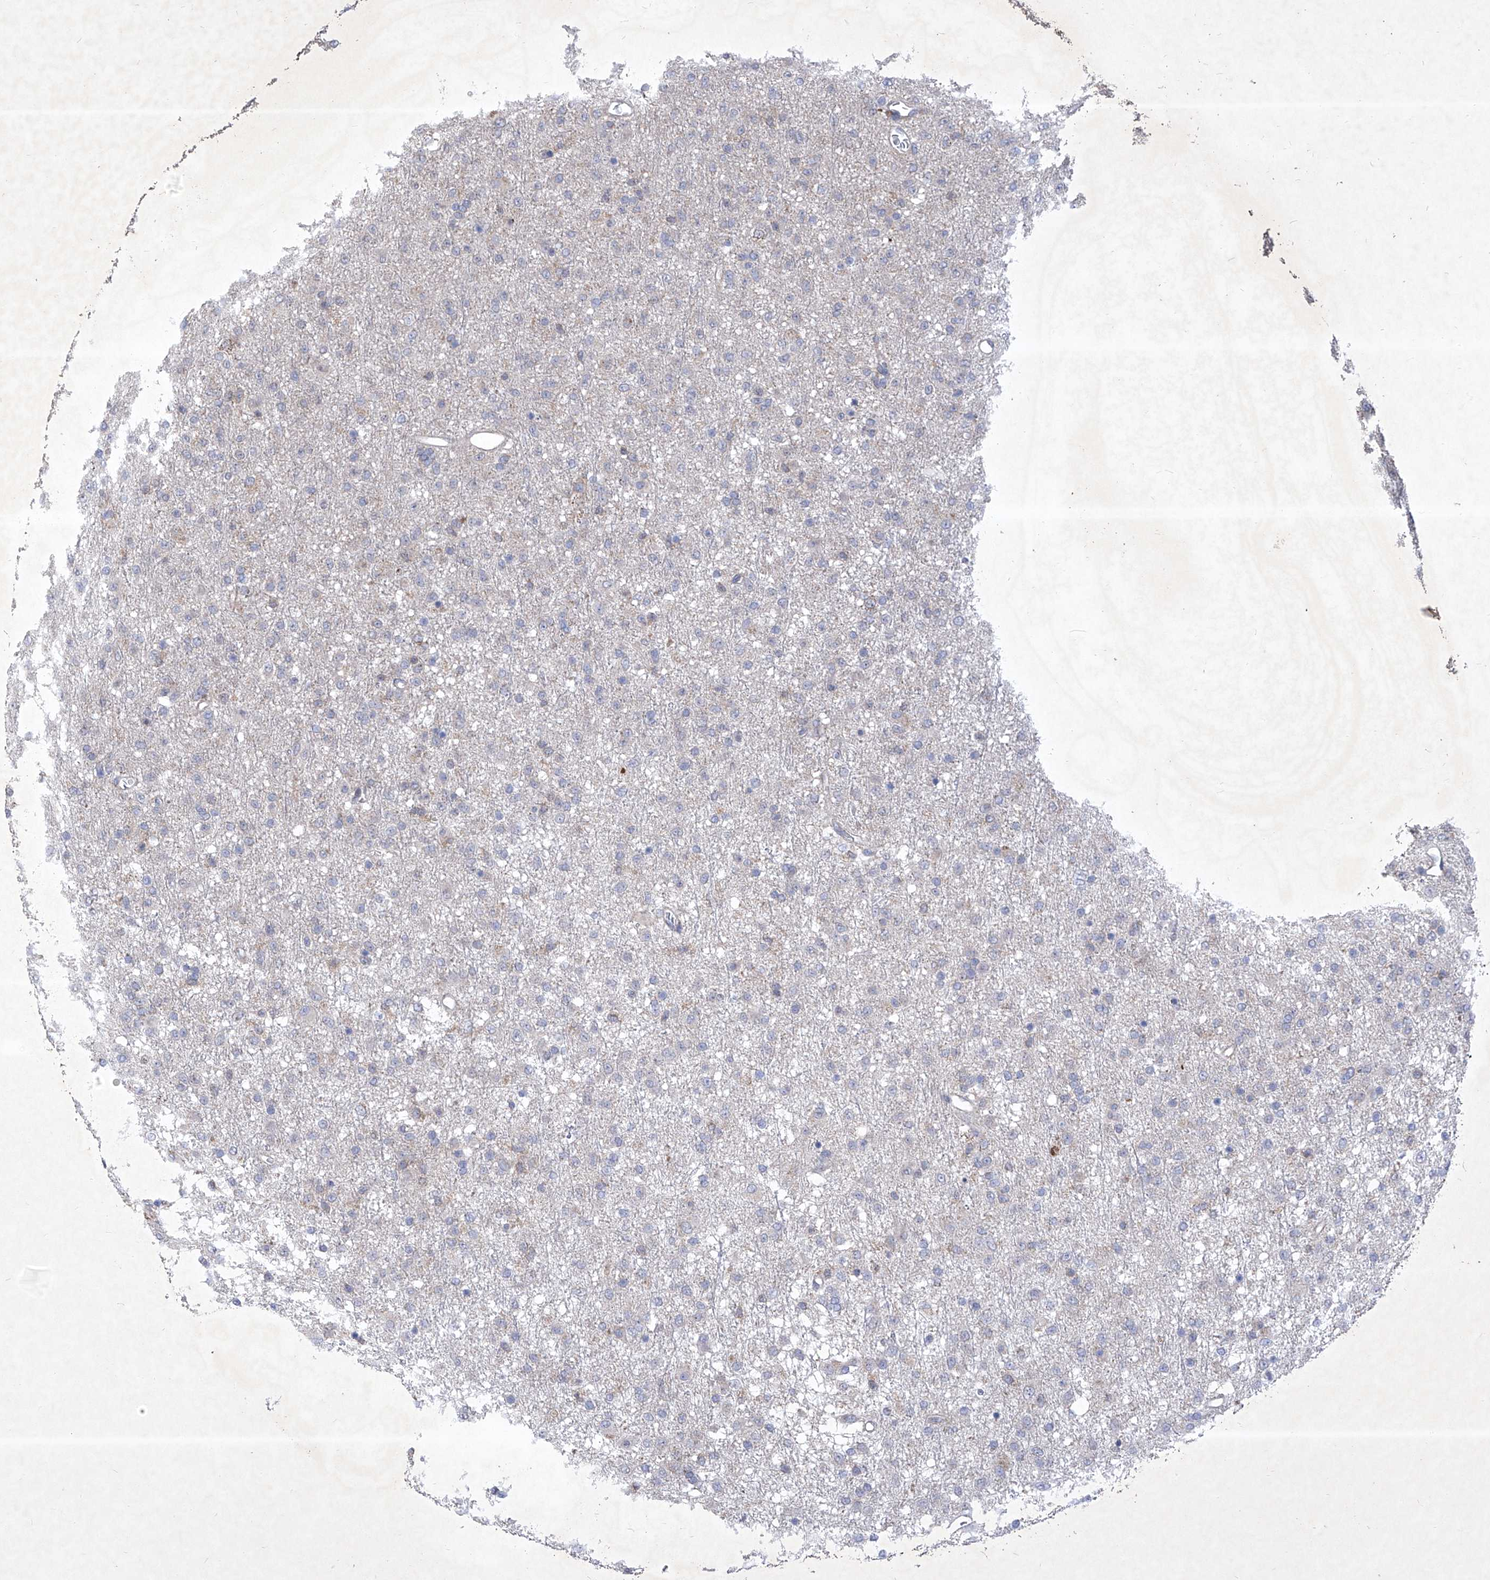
{"staining": {"intensity": "negative", "quantity": "none", "location": "none"}, "tissue": "glioma", "cell_type": "Tumor cells", "image_type": "cancer", "snomed": [{"axis": "morphology", "description": "Glioma, malignant, Low grade"}, {"axis": "topography", "description": "Brain"}], "caption": "Immunohistochemical staining of human malignant low-grade glioma displays no significant expression in tumor cells.", "gene": "COQ3", "patient": {"sex": "male", "age": 65}}